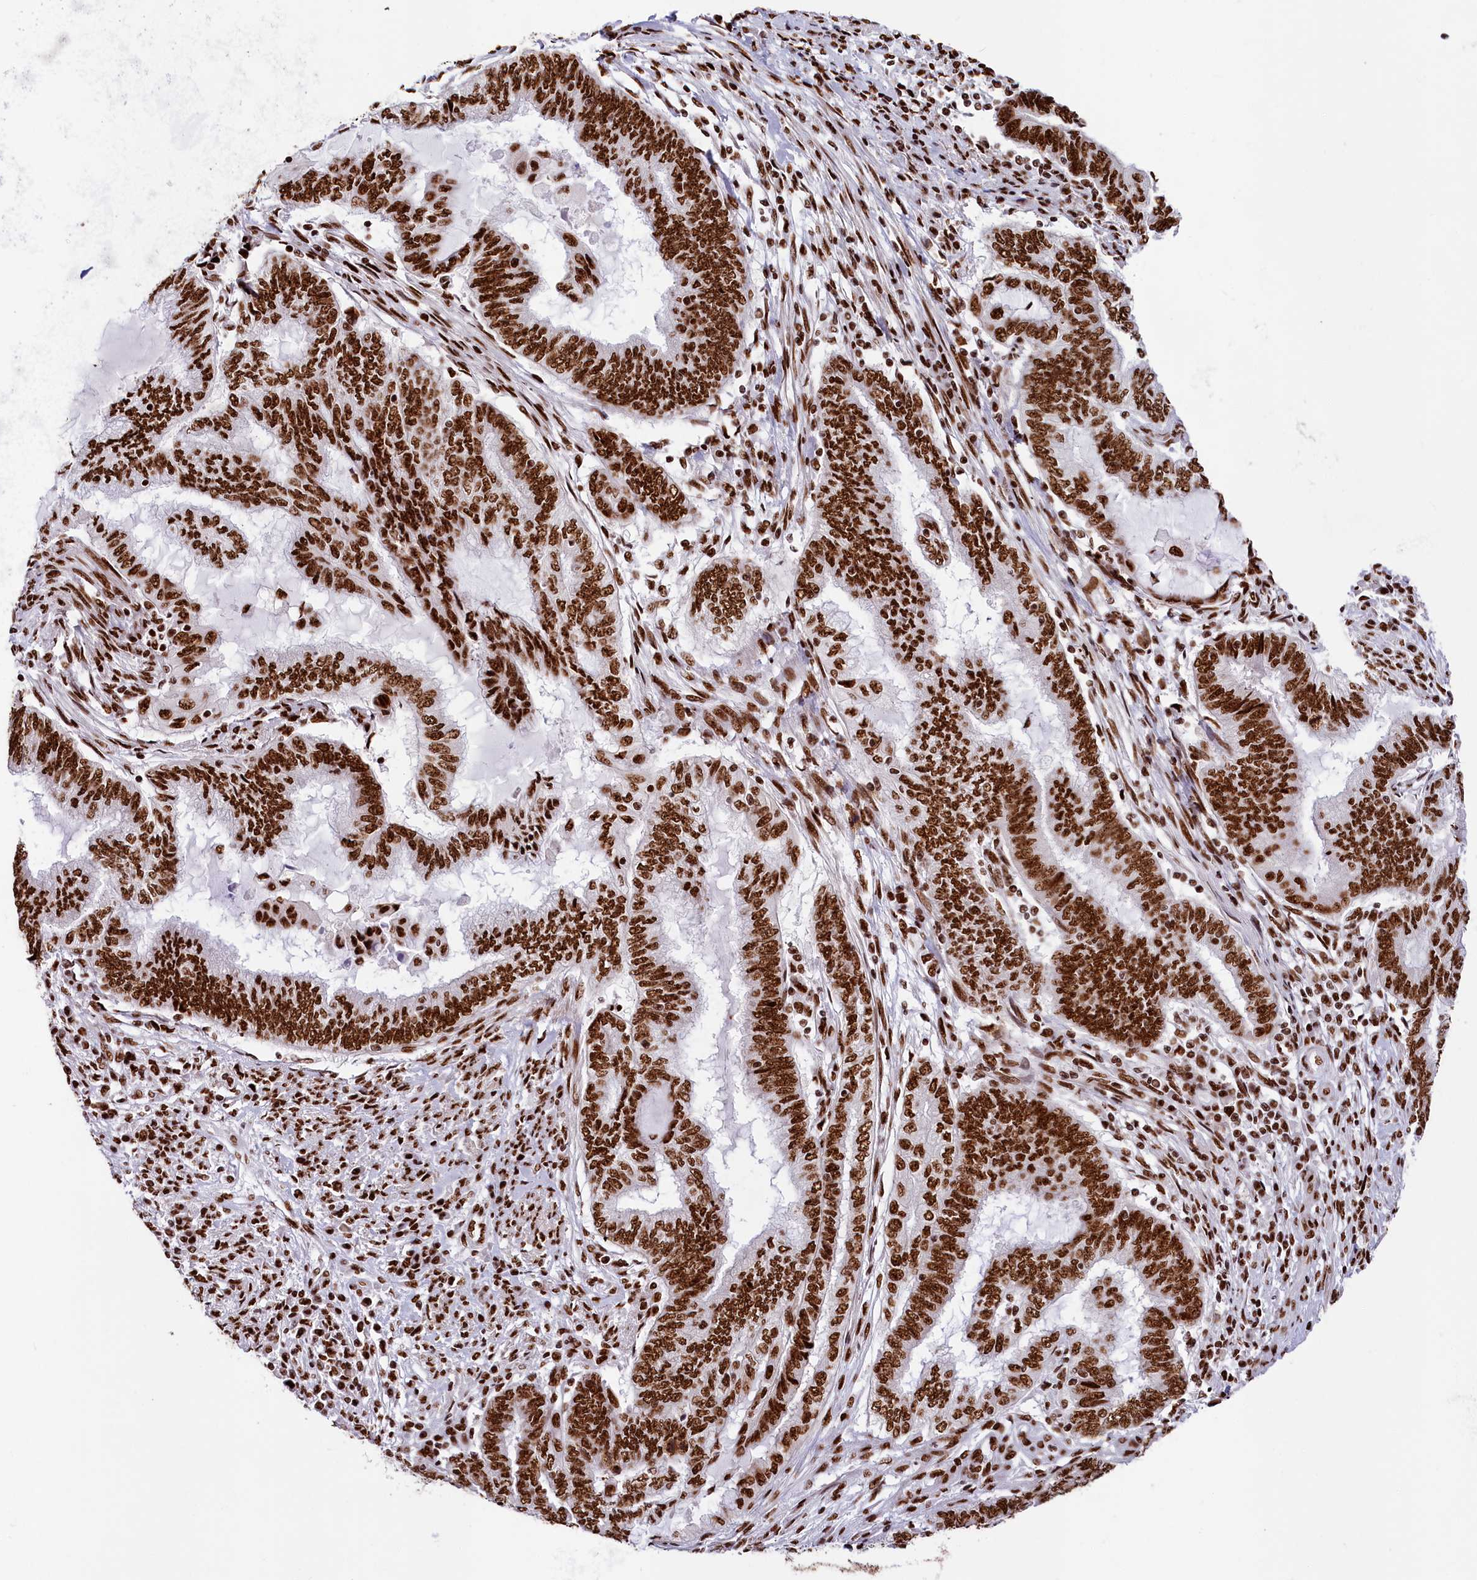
{"staining": {"intensity": "strong", "quantity": ">75%", "location": "nuclear"}, "tissue": "endometrial cancer", "cell_type": "Tumor cells", "image_type": "cancer", "snomed": [{"axis": "morphology", "description": "Adenocarcinoma, NOS"}, {"axis": "topography", "description": "Uterus"}, {"axis": "topography", "description": "Endometrium"}], "caption": "Endometrial adenocarcinoma stained for a protein (brown) exhibits strong nuclear positive expression in about >75% of tumor cells.", "gene": "SNRNP70", "patient": {"sex": "female", "age": 70}}